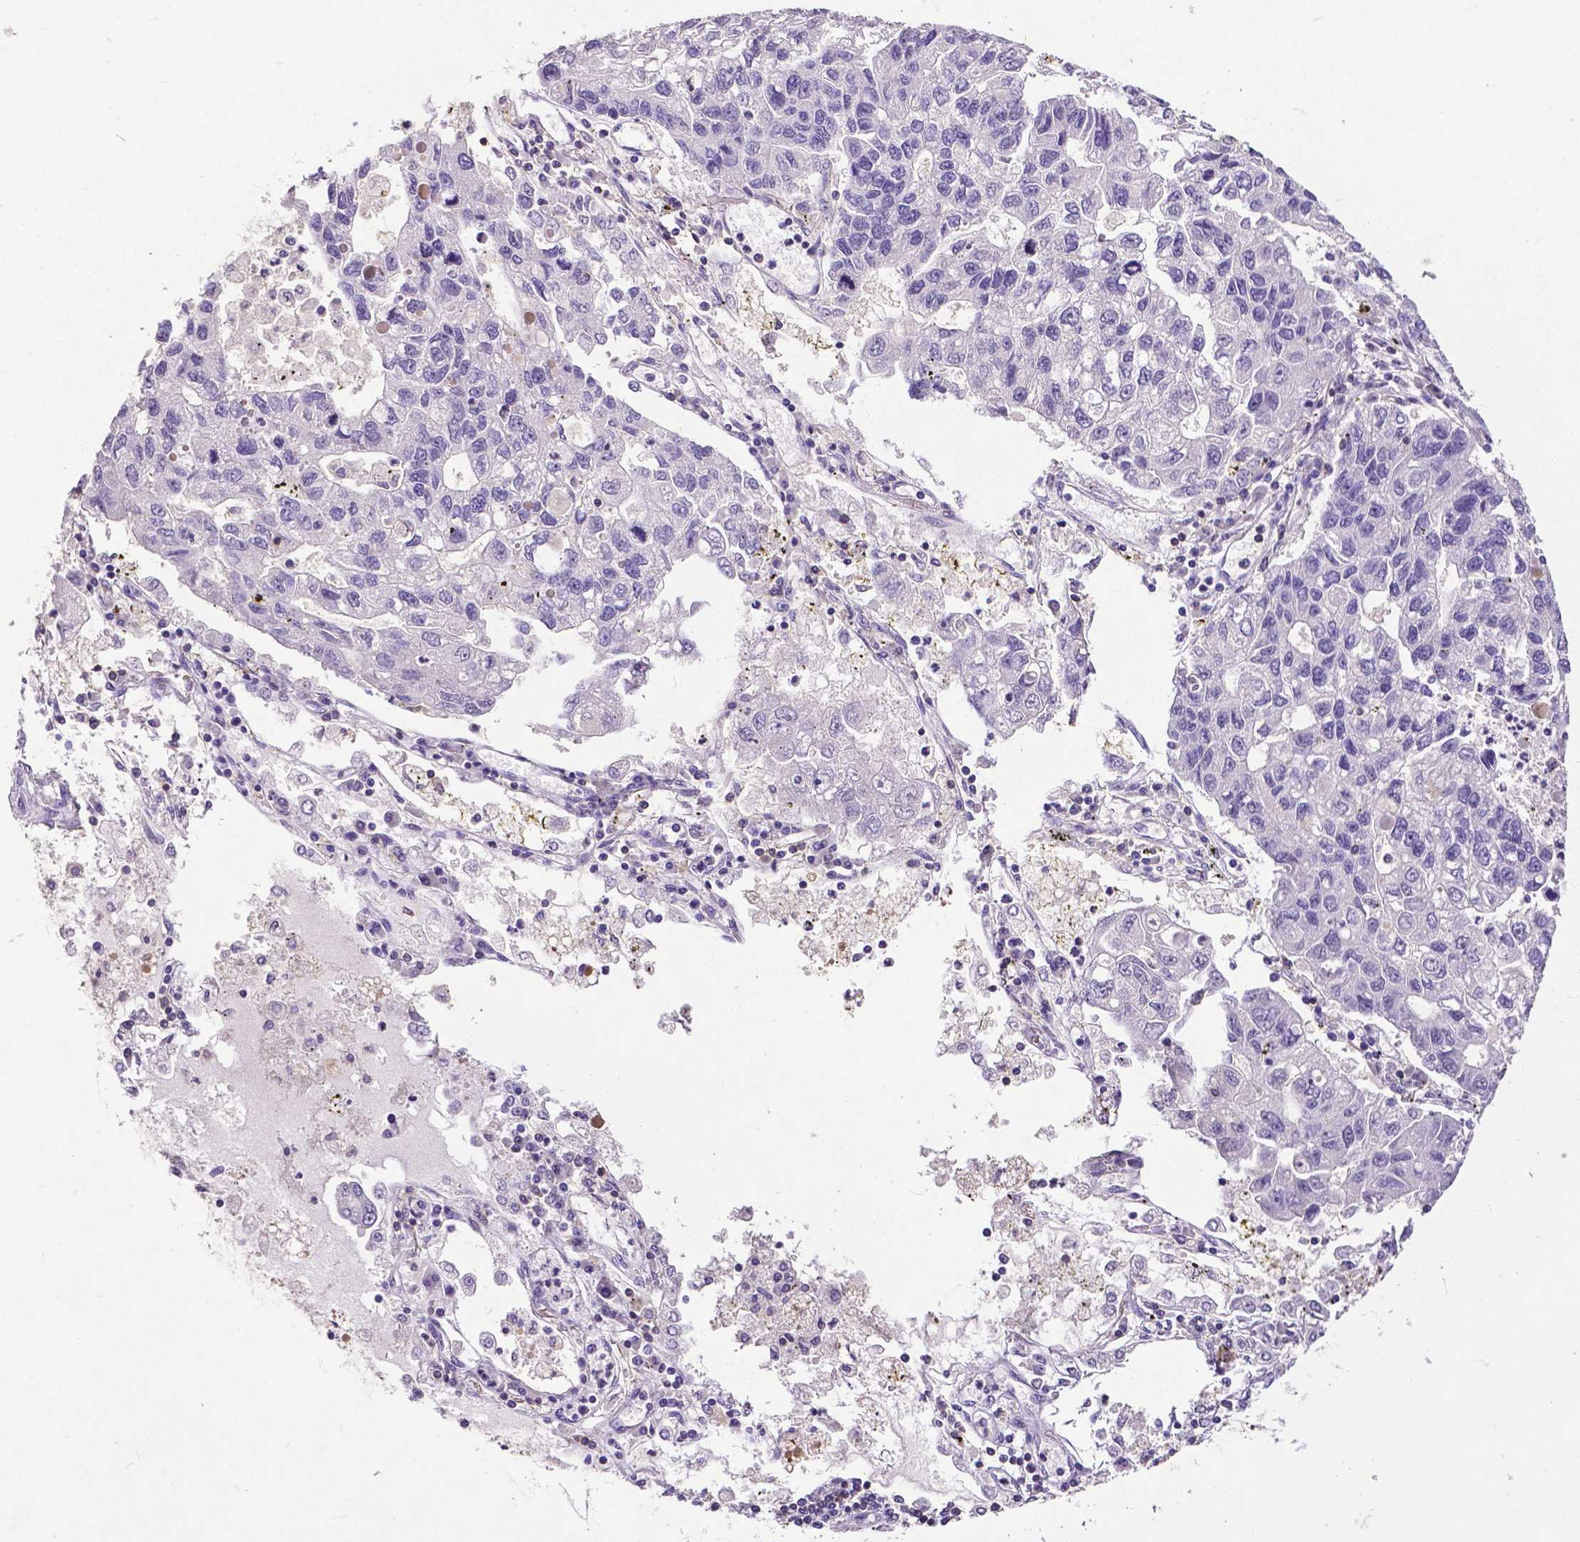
{"staining": {"intensity": "negative", "quantity": "none", "location": "none"}, "tissue": "lung cancer", "cell_type": "Tumor cells", "image_type": "cancer", "snomed": [{"axis": "morphology", "description": "Adenocarcinoma, NOS"}, {"axis": "topography", "description": "Bronchus"}, {"axis": "topography", "description": "Lung"}], "caption": "Photomicrograph shows no protein expression in tumor cells of adenocarcinoma (lung) tissue. Brightfield microscopy of immunohistochemistry (IHC) stained with DAB (3,3'-diaminobenzidine) (brown) and hematoxylin (blue), captured at high magnification.", "gene": "CD4", "patient": {"sex": "female", "age": 51}}